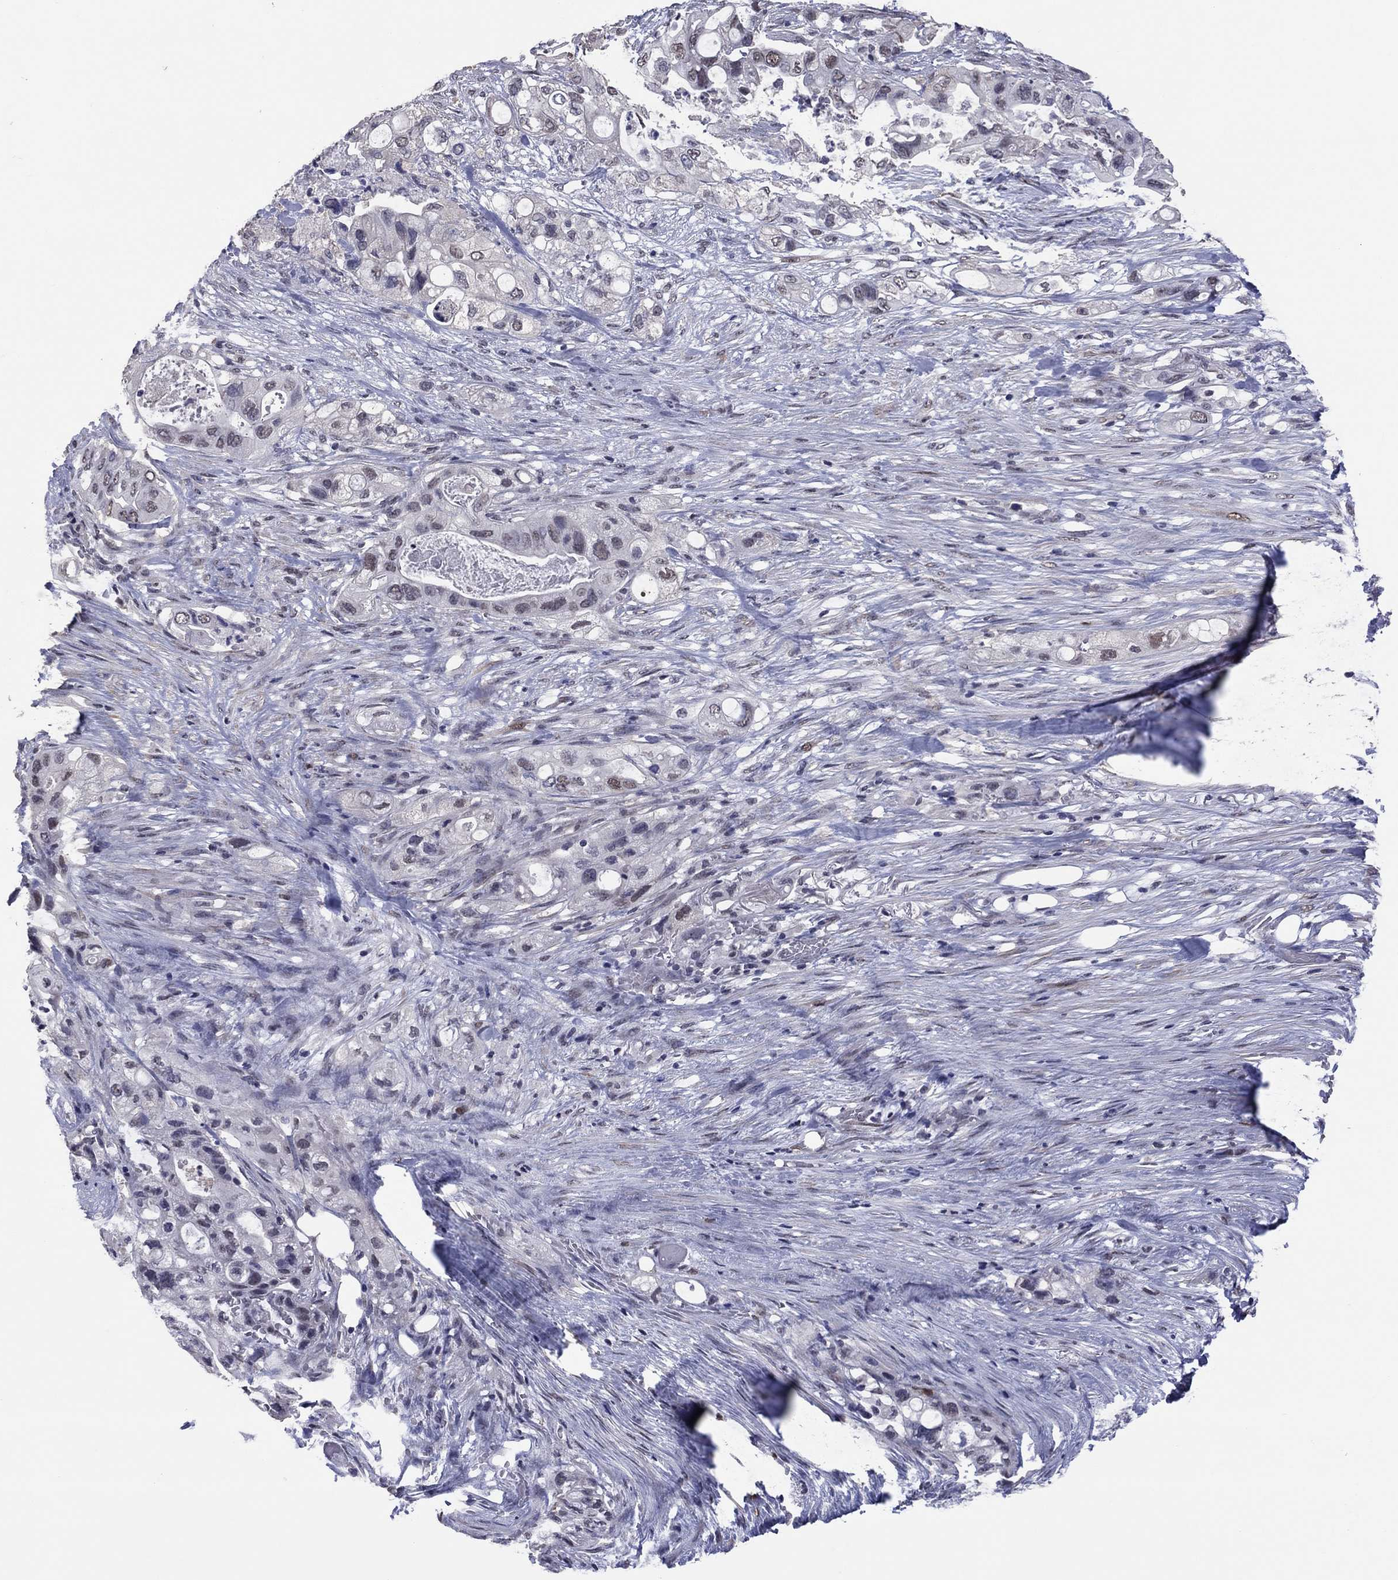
{"staining": {"intensity": "negative", "quantity": "none", "location": "none"}, "tissue": "pancreatic cancer", "cell_type": "Tumor cells", "image_type": "cancer", "snomed": [{"axis": "morphology", "description": "Adenocarcinoma, NOS"}, {"axis": "topography", "description": "Pancreas"}], "caption": "Tumor cells show no significant staining in adenocarcinoma (pancreatic).", "gene": "TYMS", "patient": {"sex": "female", "age": 72}}